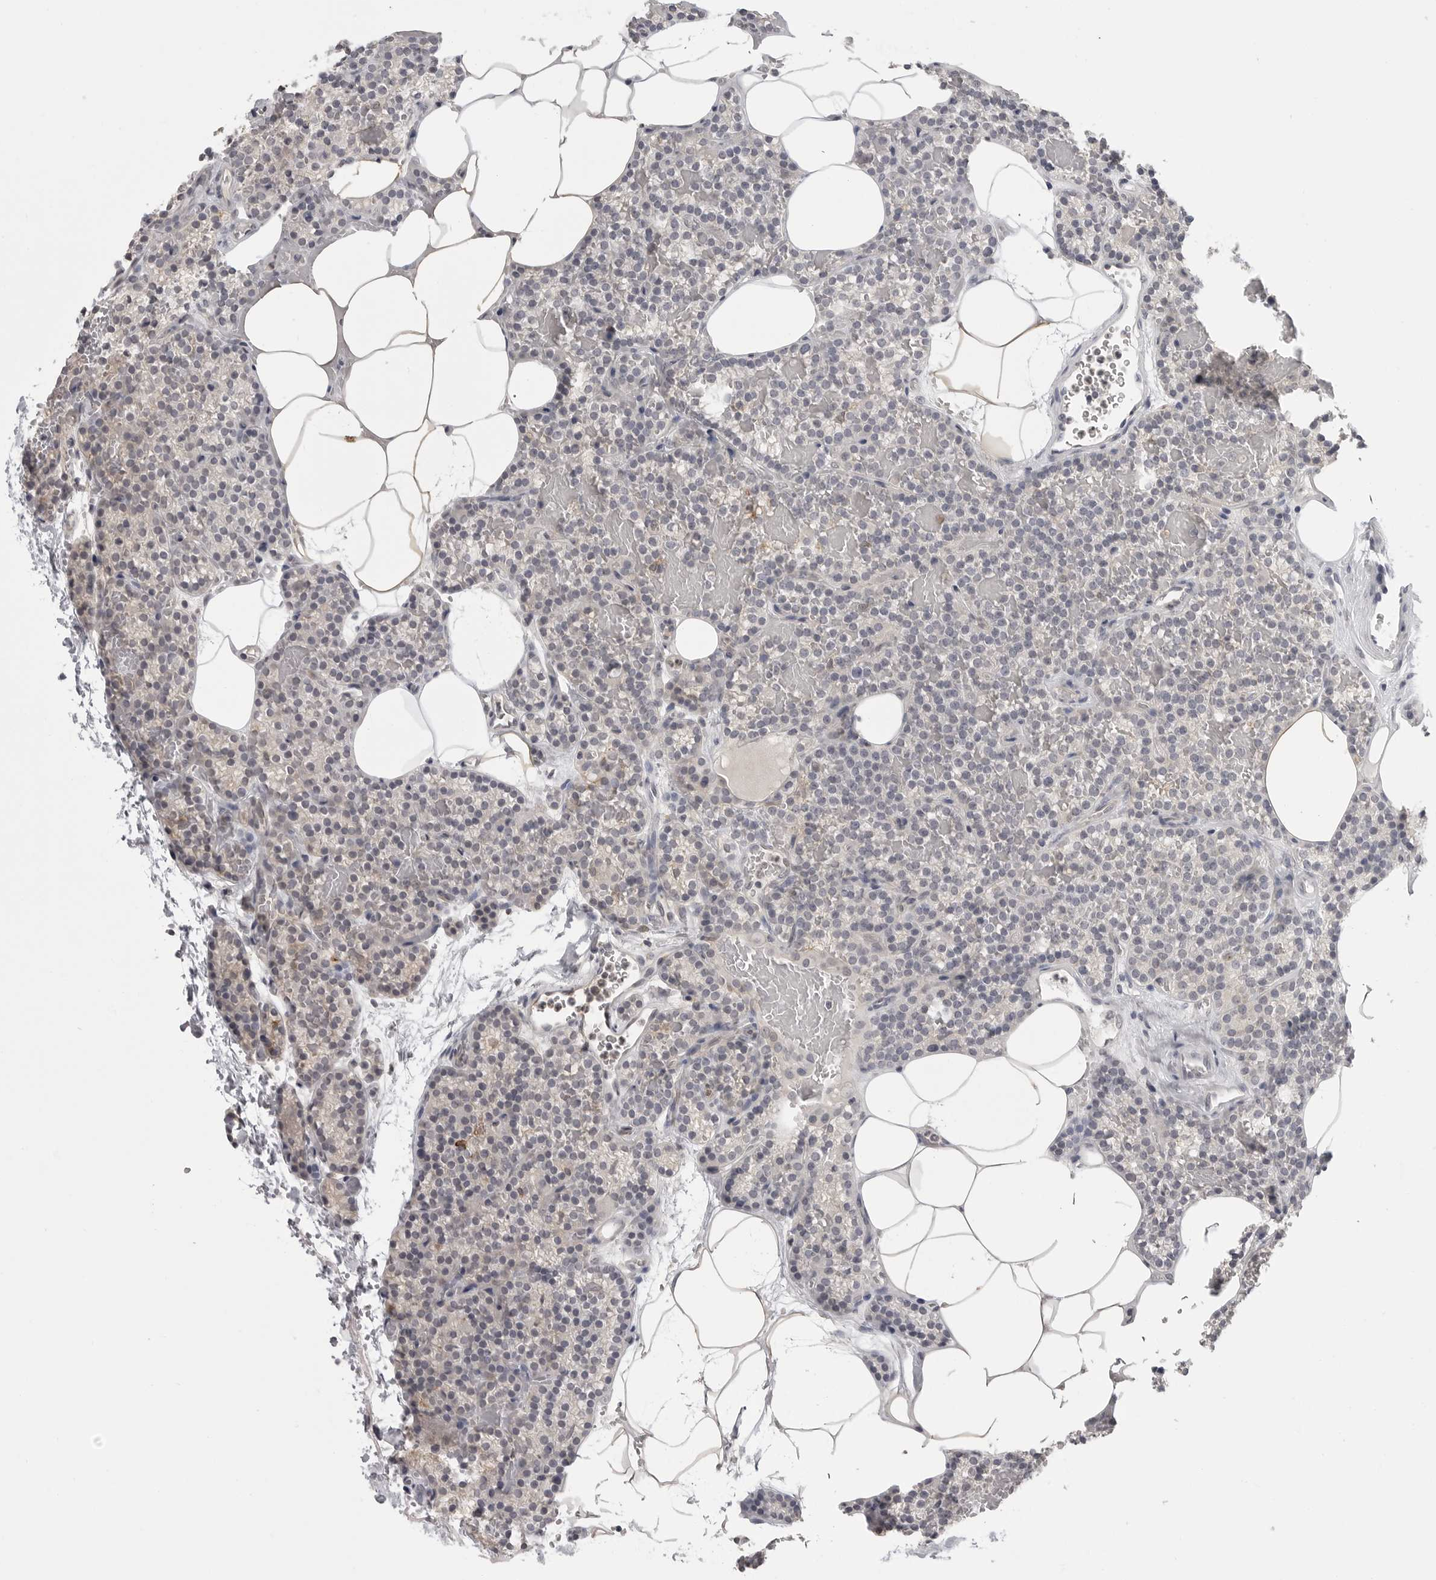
{"staining": {"intensity": "negative", "quantity": "none", "location": "none"}, "tissue": "parathyroid gland", "cell_type": "Glandular cells", "image_type": "normal", "snomed": [{"axis": "morphology", "description": "Normal tissue, NOS"}, {"axis": "topography", "description": "Parathyroid gland"}], "caption": "This is an IHC photomicrograph of normal human parathyroid gland. There is no positivity in glandular cells.", "gene": "IFNGR1", "patient": {"sex": "male", "age": 58}}